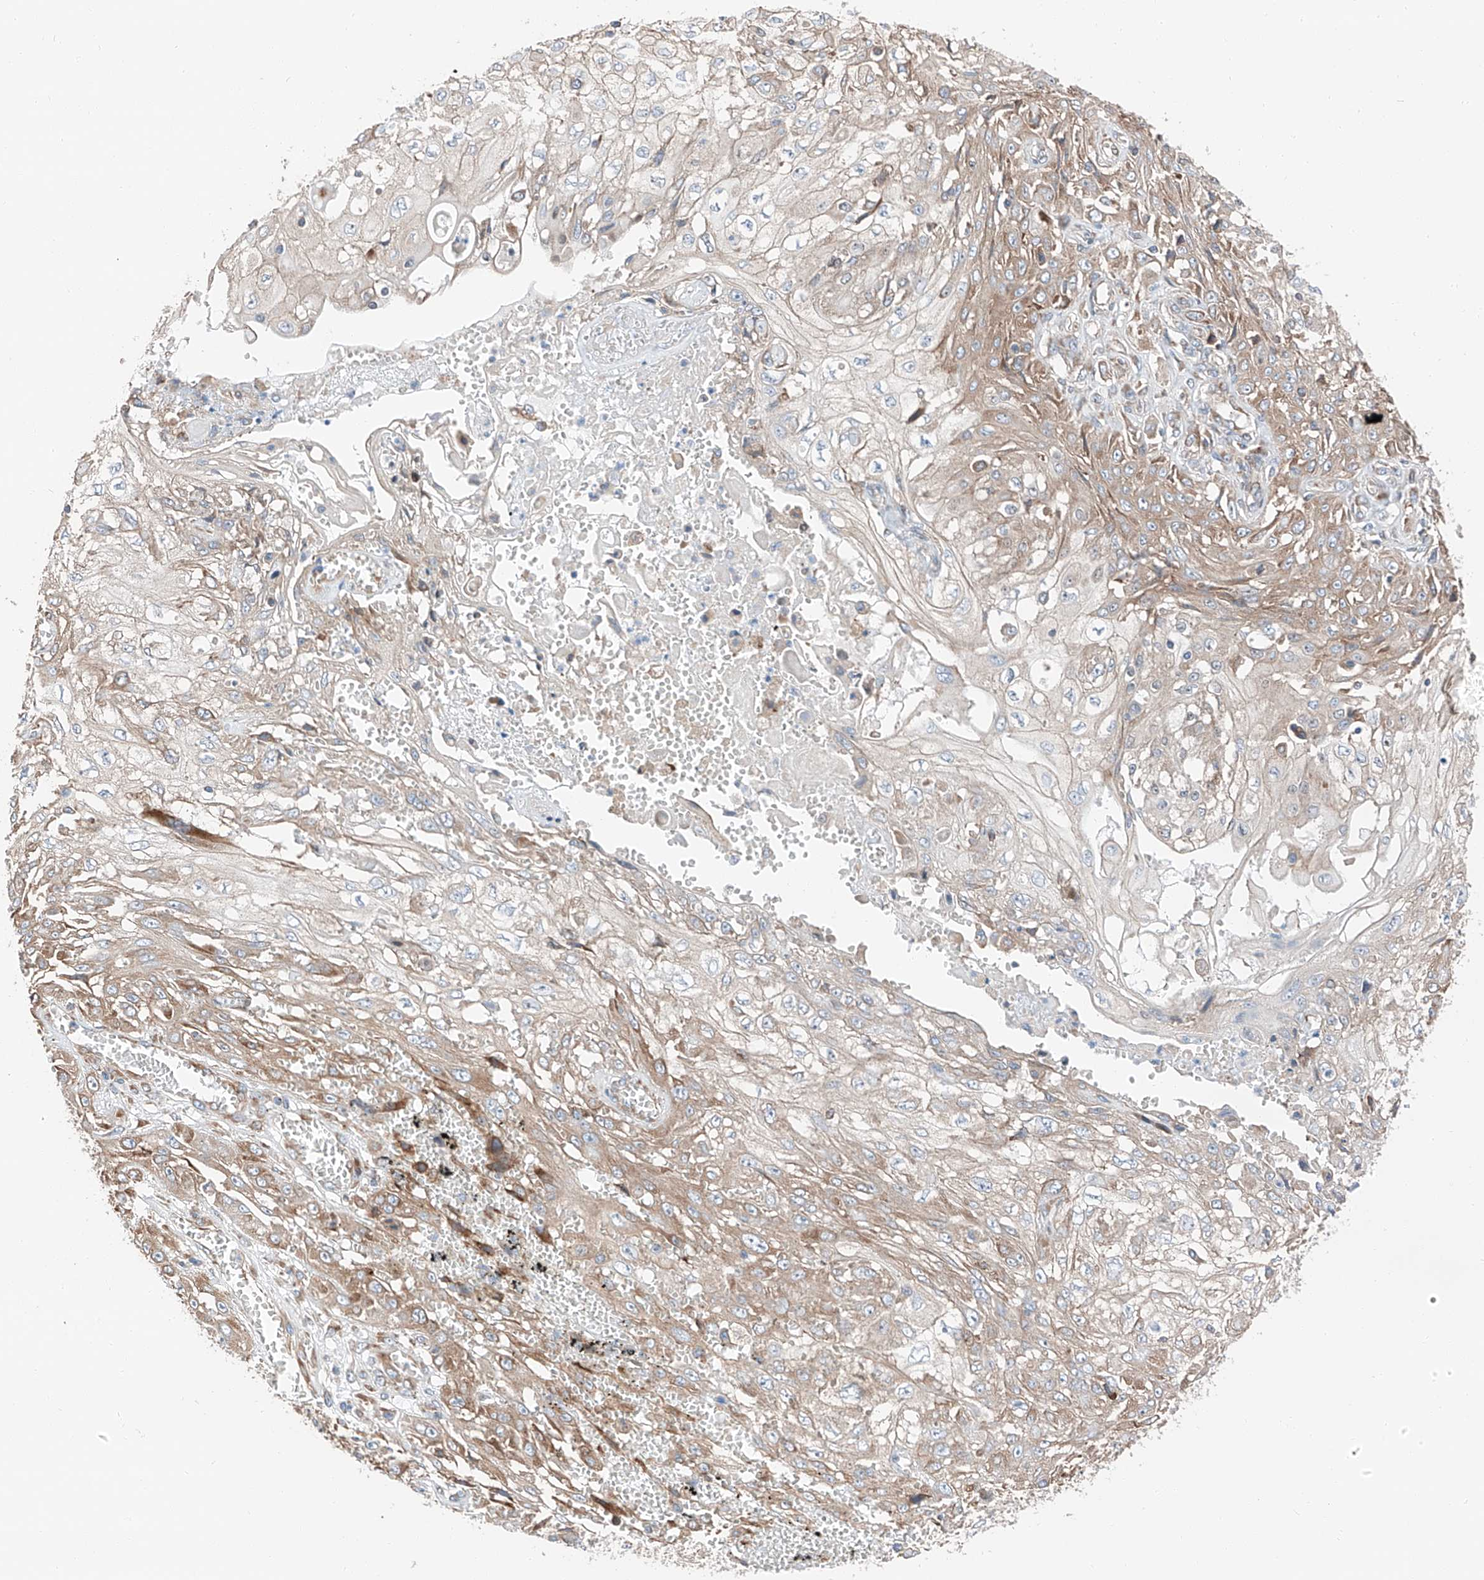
{"staining": {"intensity": "weak", "quantity": "<25%", "location": "cytoplasmic/membranous"}, "tissue": "skin cancer", "cell_type": "Tumor cells", "image_type": "cancer", "snomed": [{"axis": "morphology", "description": "Squamous cell carcinoma, NOS"}, {"axis": "morphology", "description": "Squamous cell carcinoma, metastatic, NOS"}, {"axis": "topography", "description": "Skin"}, {"axis": "topography", "description": "Lymph node"}], "caption": "The photomicrograph demonstrates no staining of tumor cells in squamous cell carcinoma (skin).", "gene": "ZC3H15", "patient": {"sex": "male", "age": 75}}